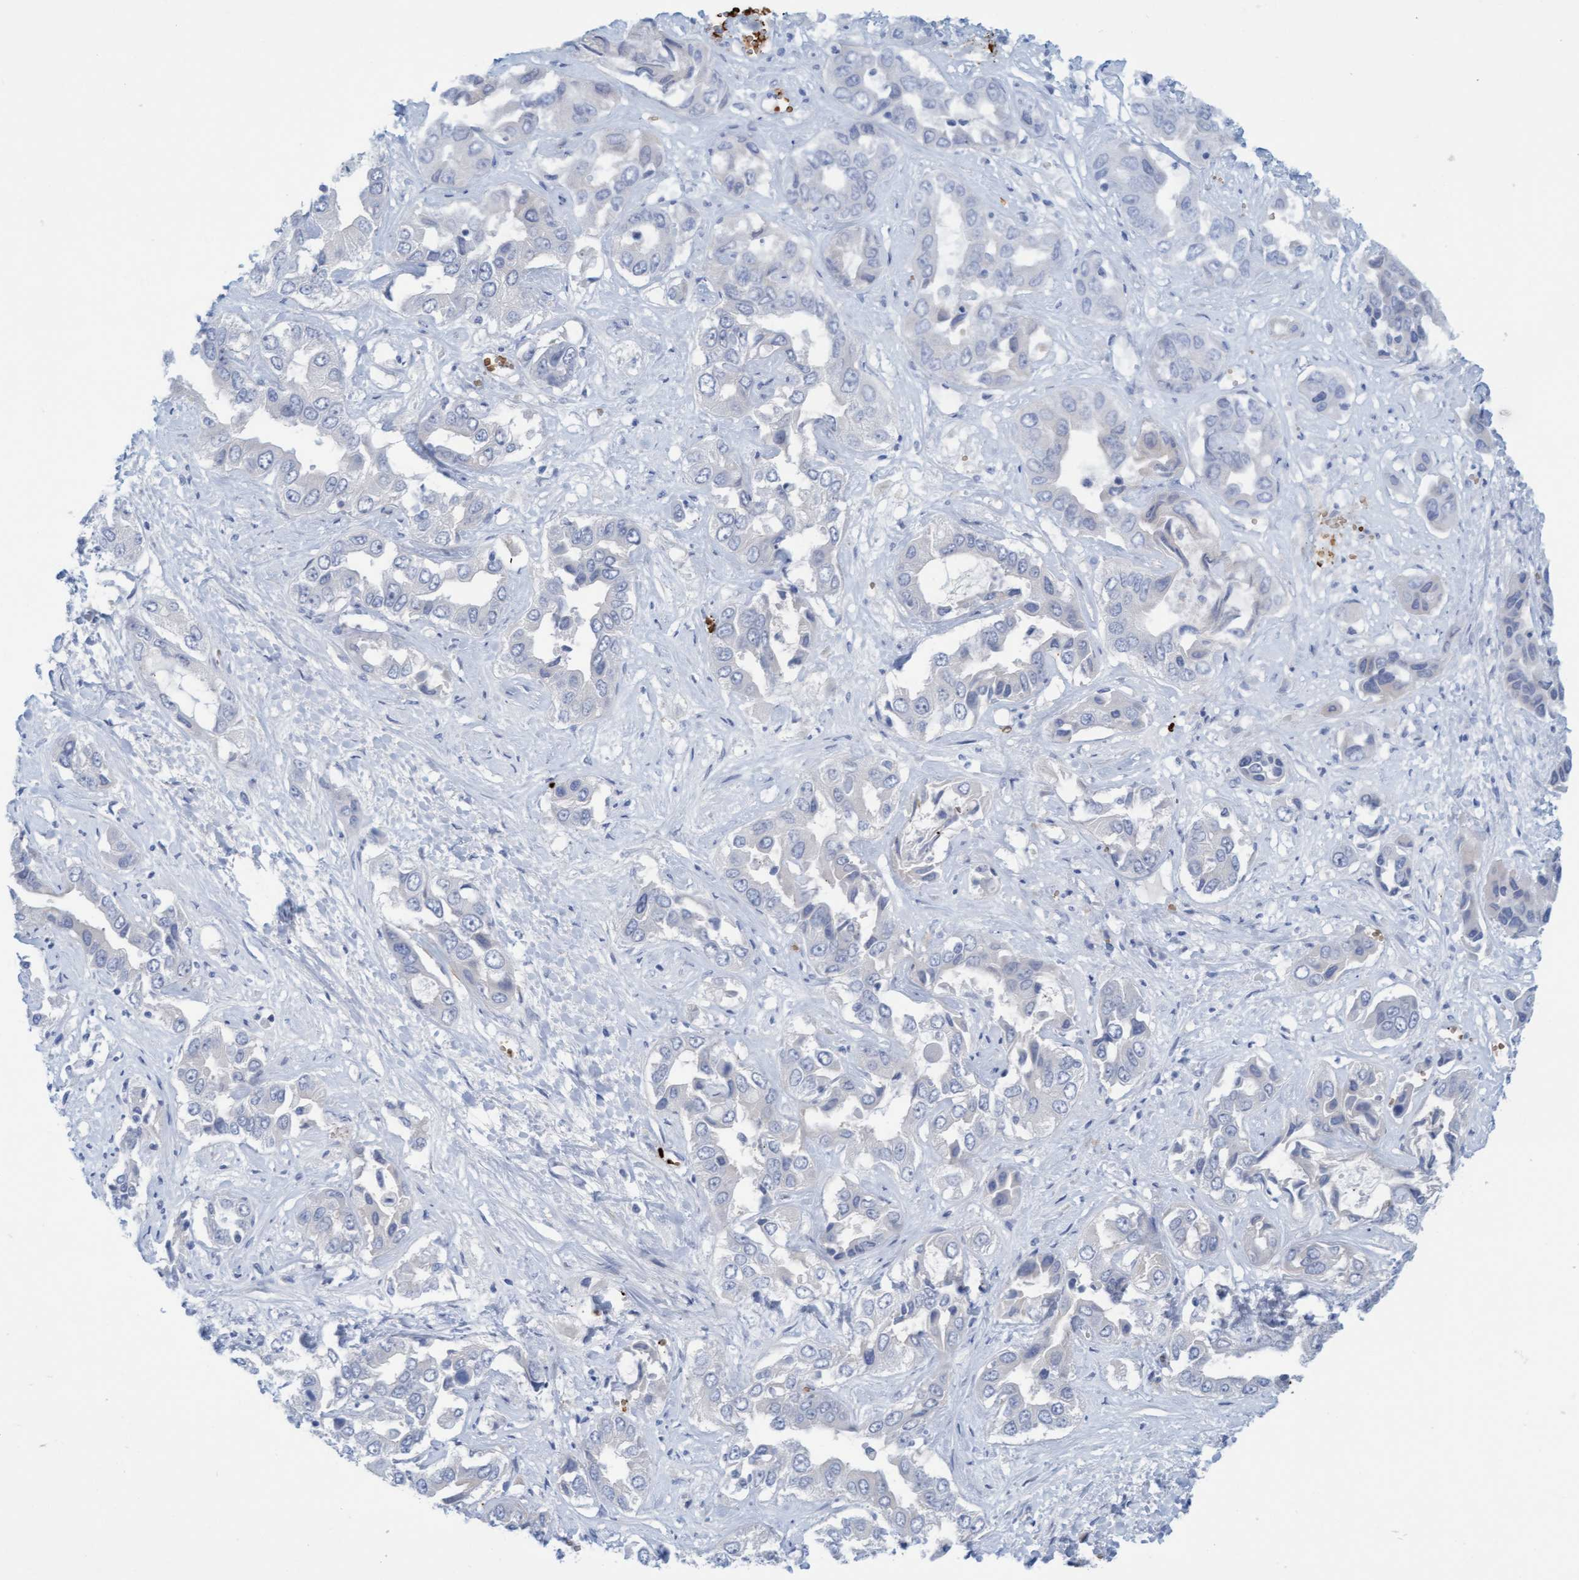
{"staining": {"intensity": "negative", "quantity": "none", "location": "none"}, "tissue": "liver cancer", "cell_type": "Tumor cells", "image_type": "cancer", "snomed": [{"axis": "morphology", "description": "Cholangiocarcinoma"}, {"axis": "topography", "description": "Liver"}], "caption": "DAB immunohistochemical staining of cholangiocarcinoma (liver) displays no significant positivity in tumor cells.", "gene": "P2RX5", "patient": {"sex": "female", "age": 52}}